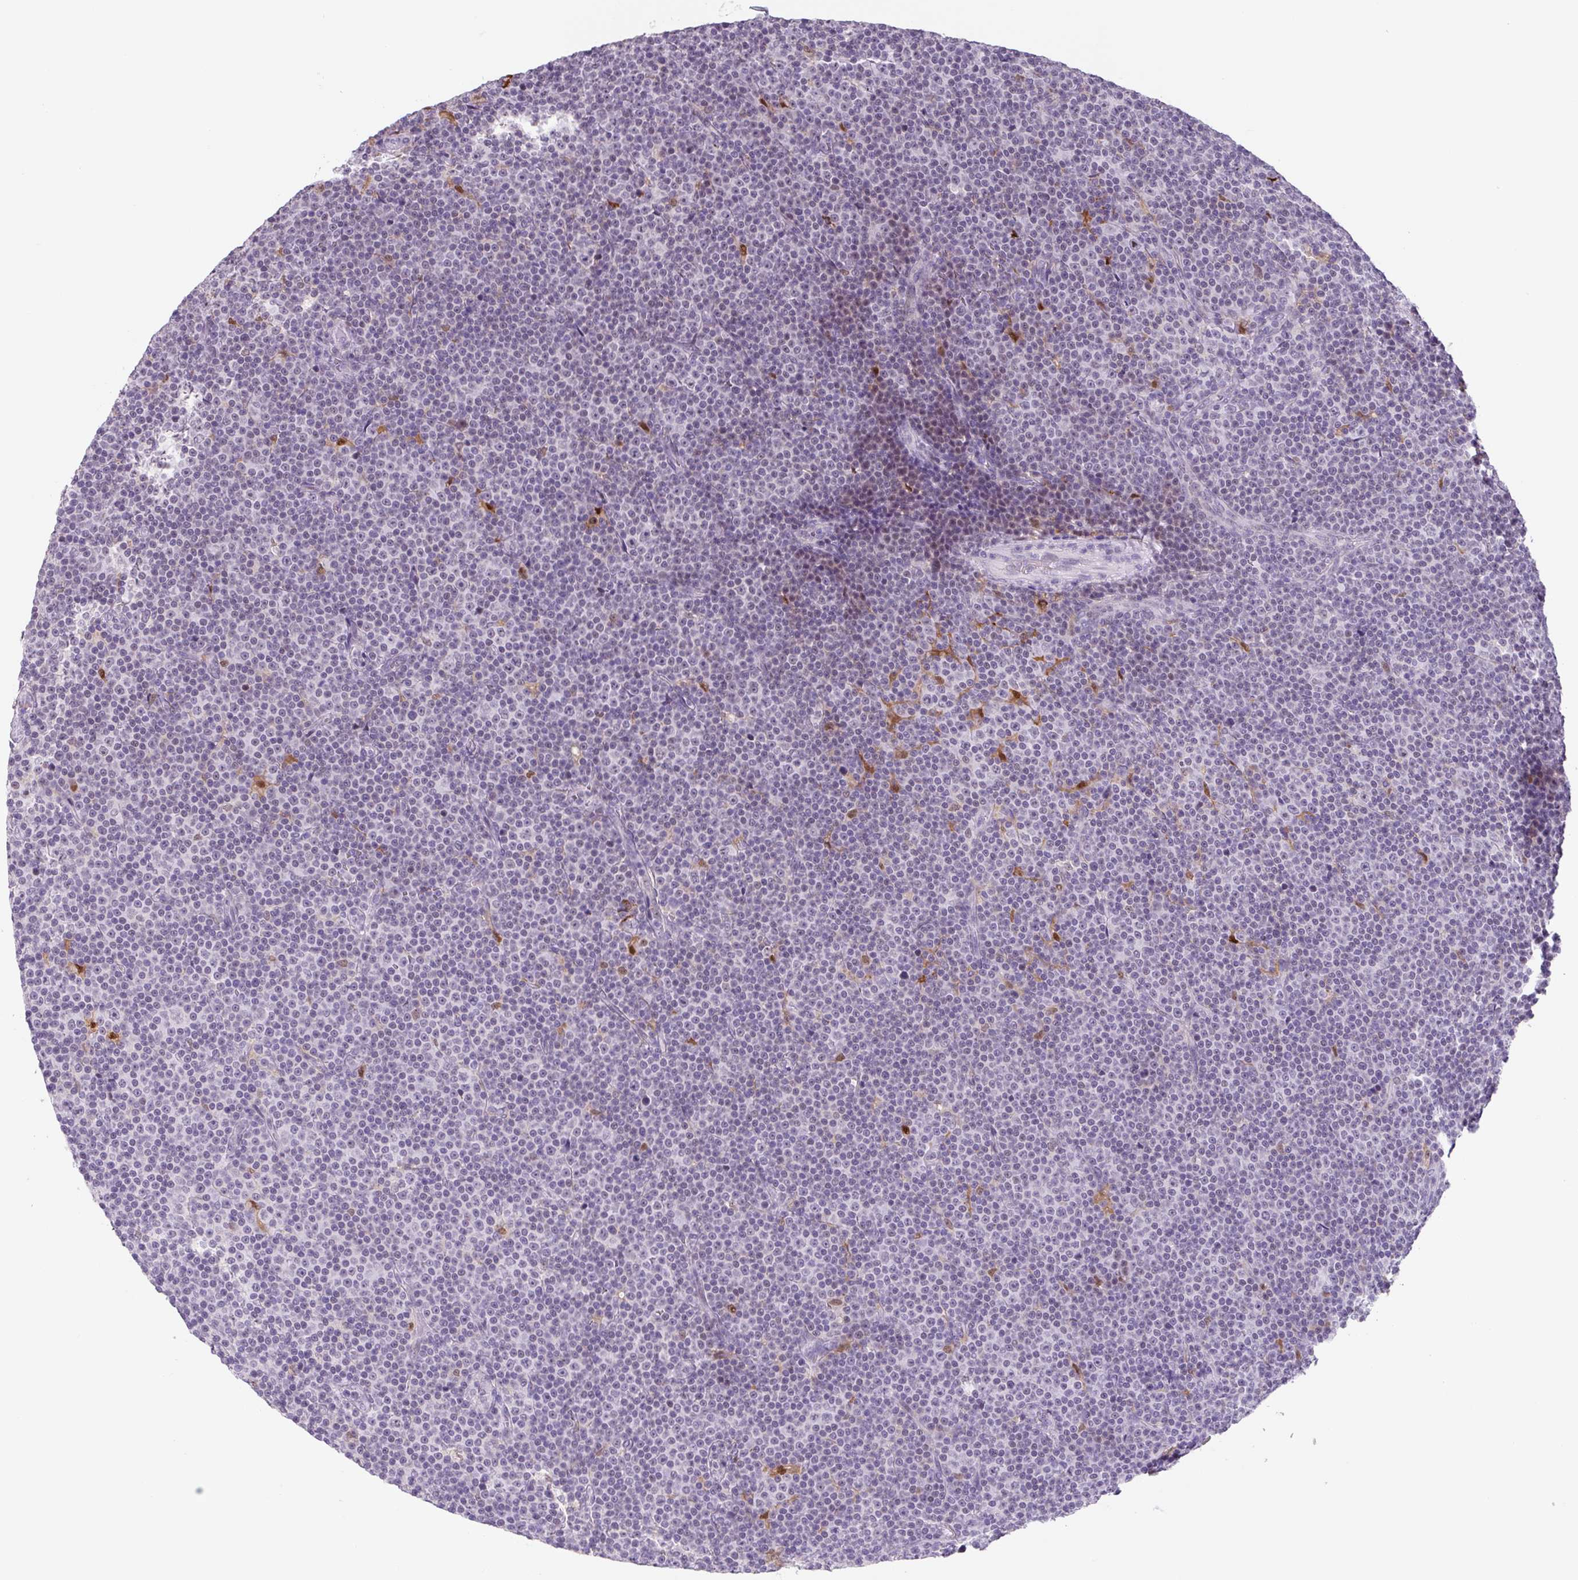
{"staining": {"intensity": "negative", "quantity": "none", "location": "none"}, "tissue": "lymphoma", "cell_type": "Tumor cells", "image_type": "cancer", "snomed": [{"axis": "morphology", "description": "Malignant lymphoma, non-Hodgkin's type, Low grade"}, {"axis": "topography", "description": "Lymph node"}], "caption": "Image shows no significant protein staining in tumor cells of lymphoma. The staining is performed using DAB brown chromogen with nuclei counter-stained in using hematoxylin.", "gene": "TNFRSF8", "patient": {"sex": "female", "age": 67}}